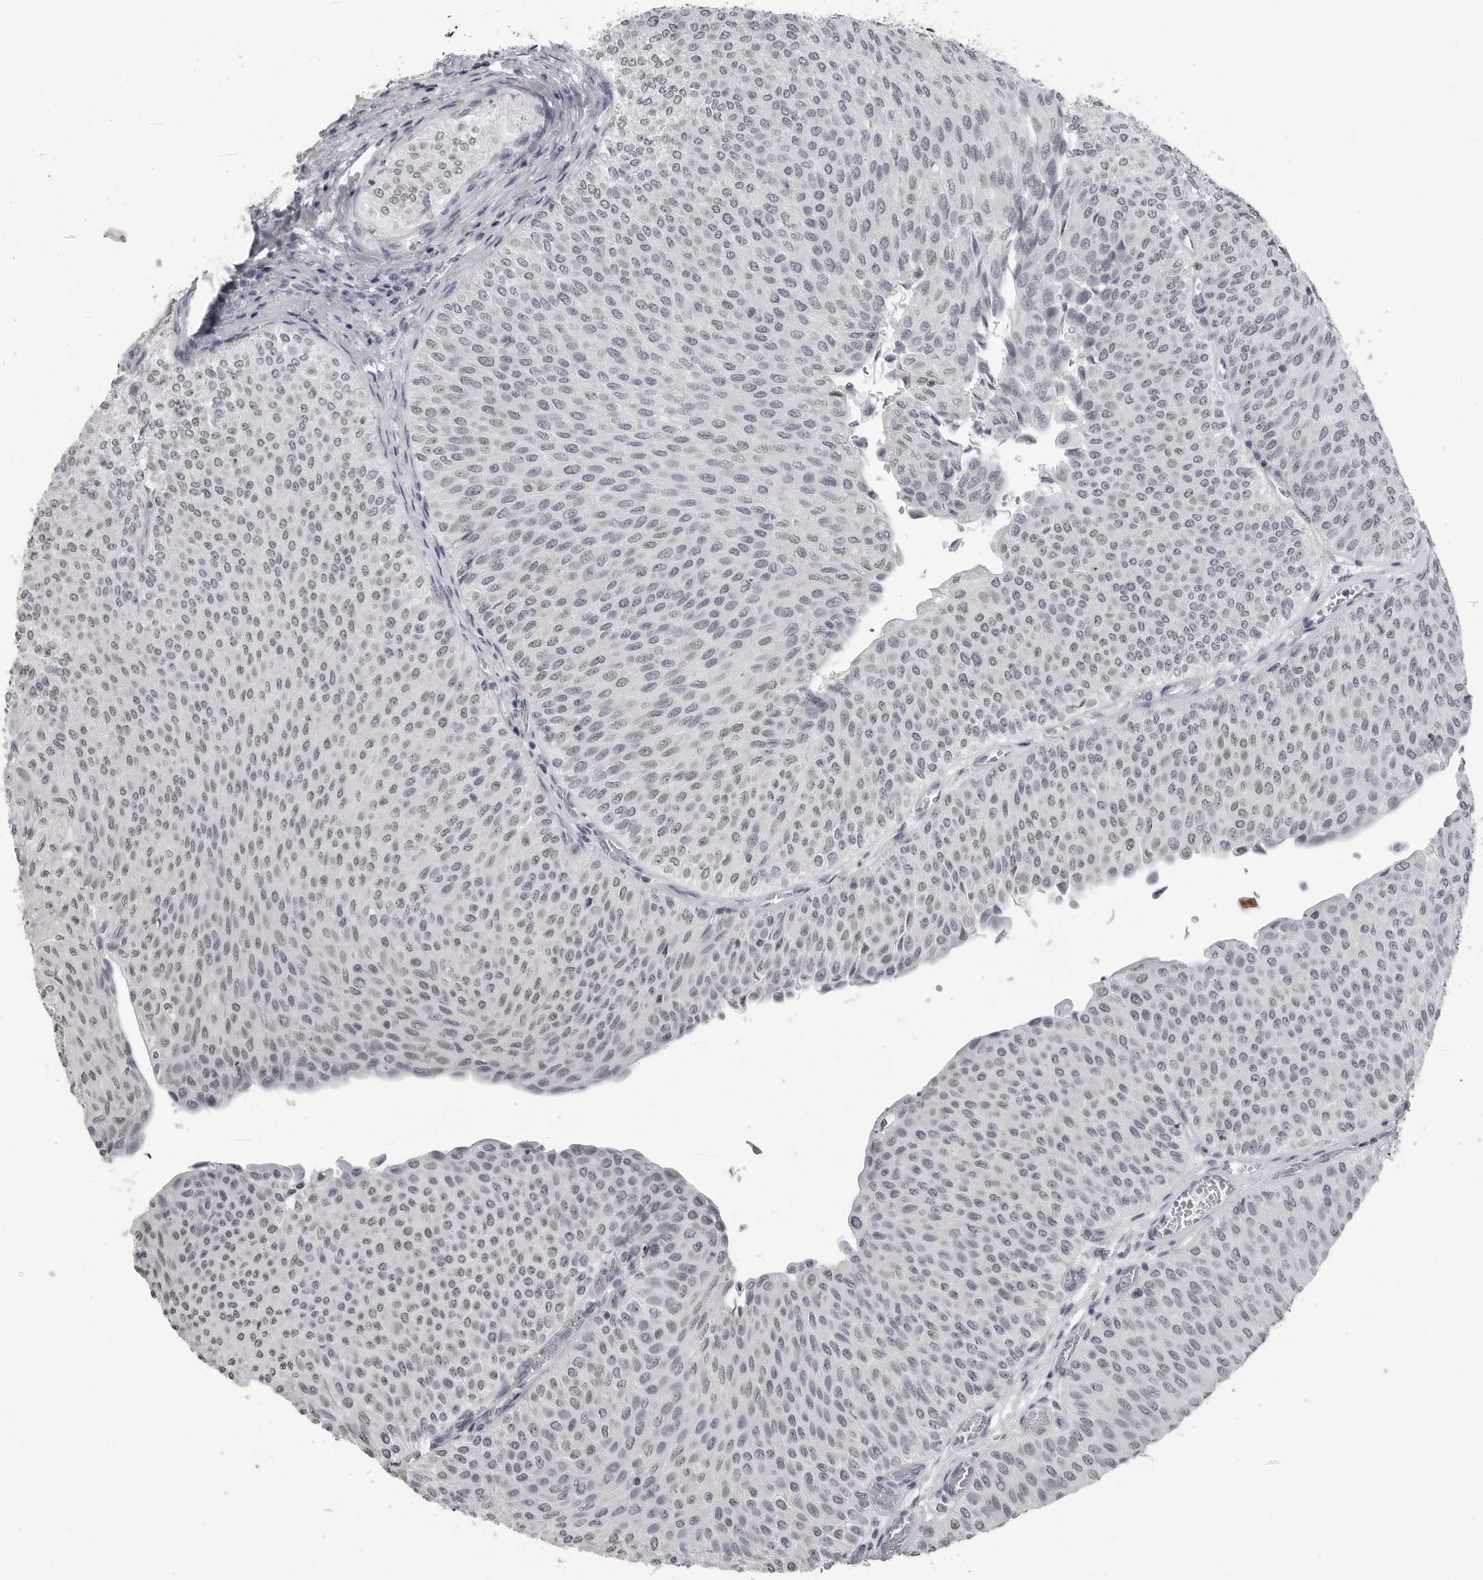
{"staining": {"intensity": "negative", "quantity": "none", "location": "none"}, "tissue": "urothelial cancer", "cell_type": "Tumor cells", "image_type": "cancer", "snomed": [{"axis": "morphology", "description": "Urothelial carcinoma, Low grade"}, {"axis": "topography", "description": "Urinary bladder"}], "caption": "Tumor cells are negative for protein expression in human urothelial cancer. (Stains: DAB (3,3'-diaminobenzidine) immunohistochemistry with hematoxylin counter stain, Microscopy: brightfield microscopy at high magnification).", "gene": "DDX54", "patient": {"sex": "male", "age": 78}}